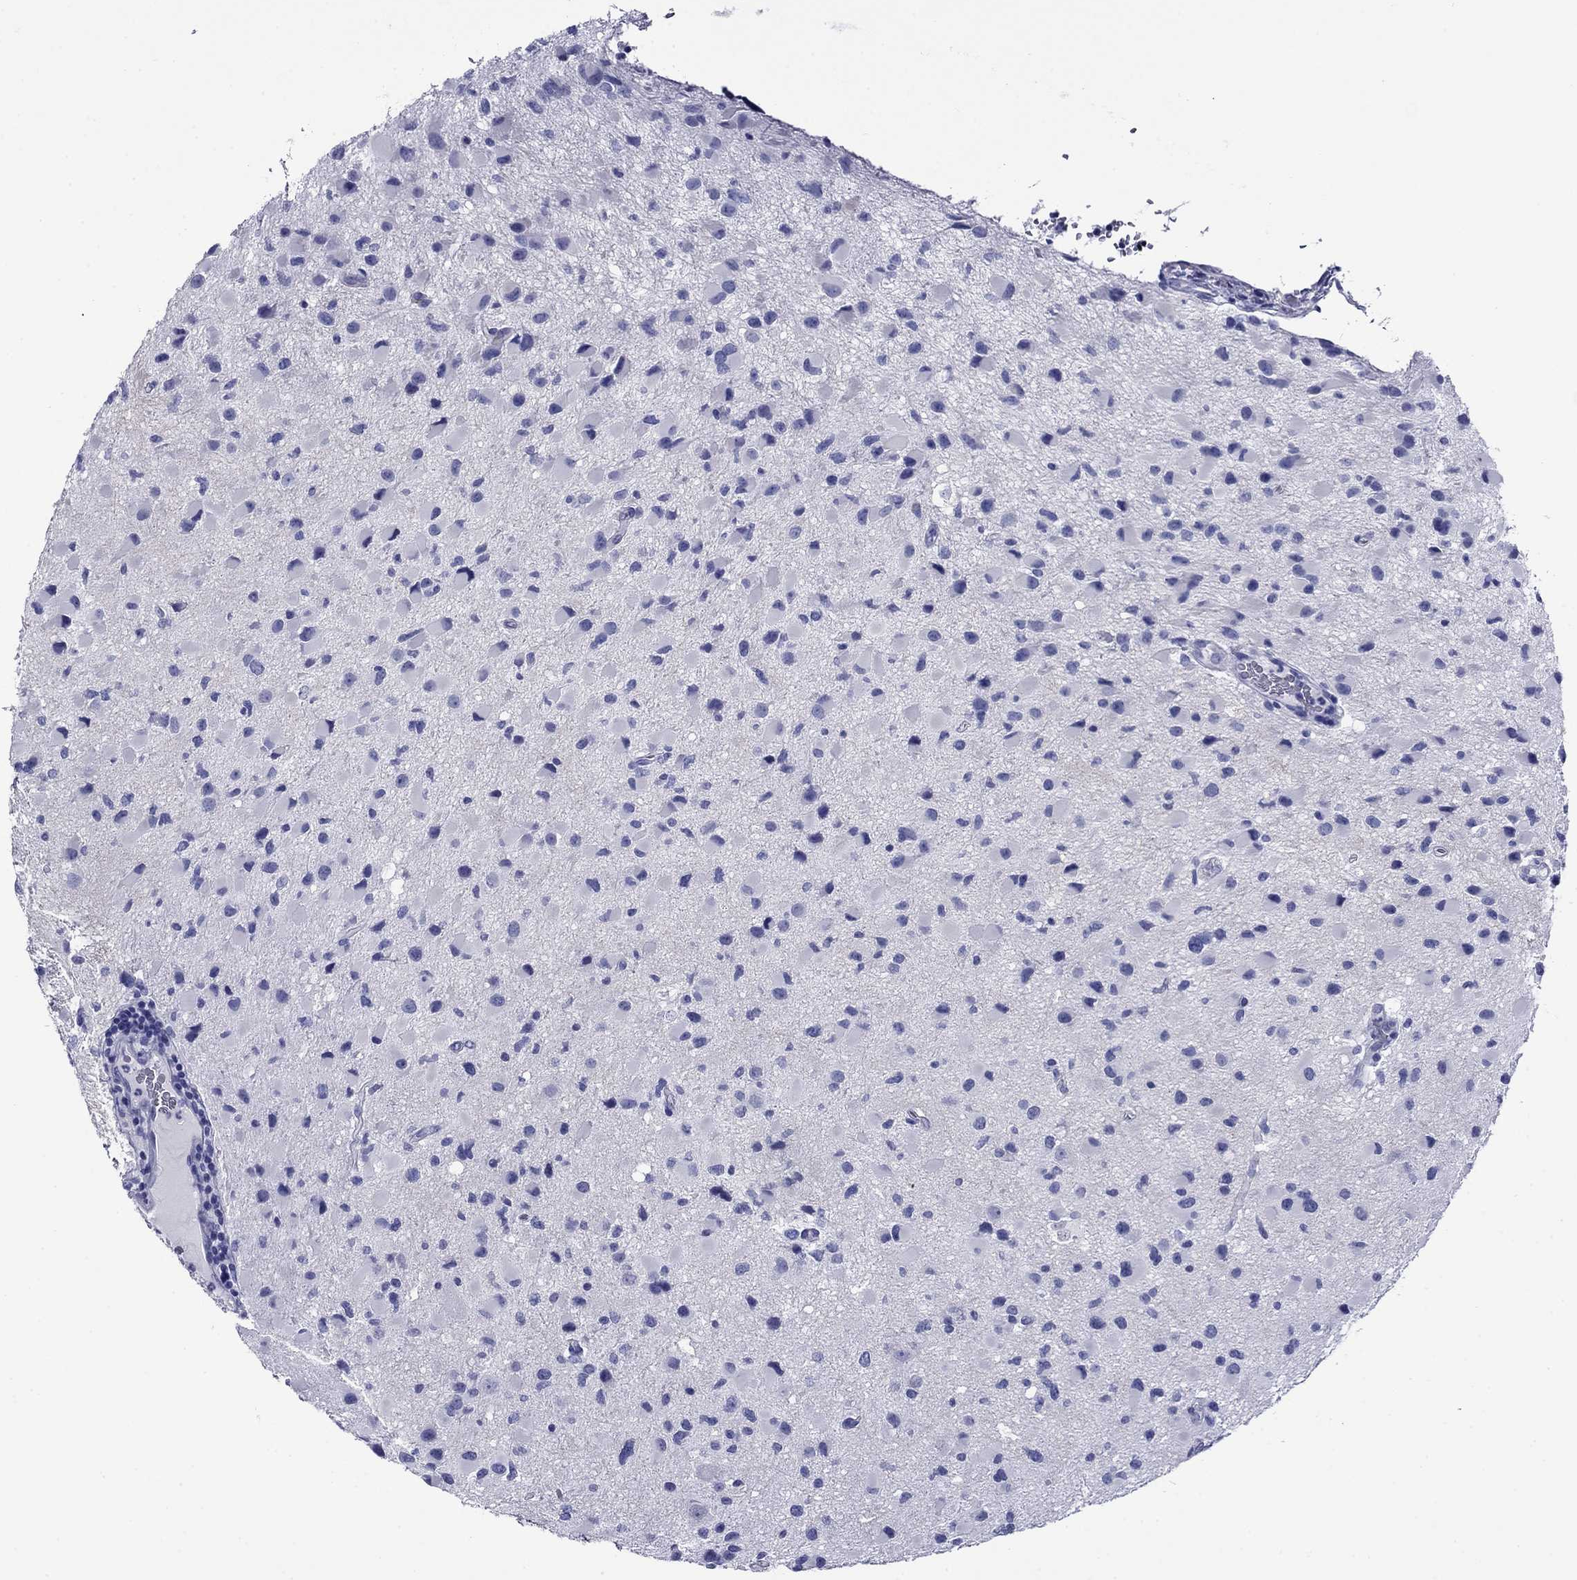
{"staining": {"intensity": "negative", "quantity": "none", "location": "none"}, "tissue": "glioma", "cell_type": "Tumor cells", "image_type": "cancer", "snomed": [{"axis": "morphology", "description": "Glioma, malignant, Low grade"}, {"axis": "topography", "description": "Brain"}], "caption": "Immunohistochemistry (IHC) image of human glioma stained for a protein (brown), which displays no staining in tumor cells.", "gene": "ROM1", "patient": {"sex": "female", "age": 32}}